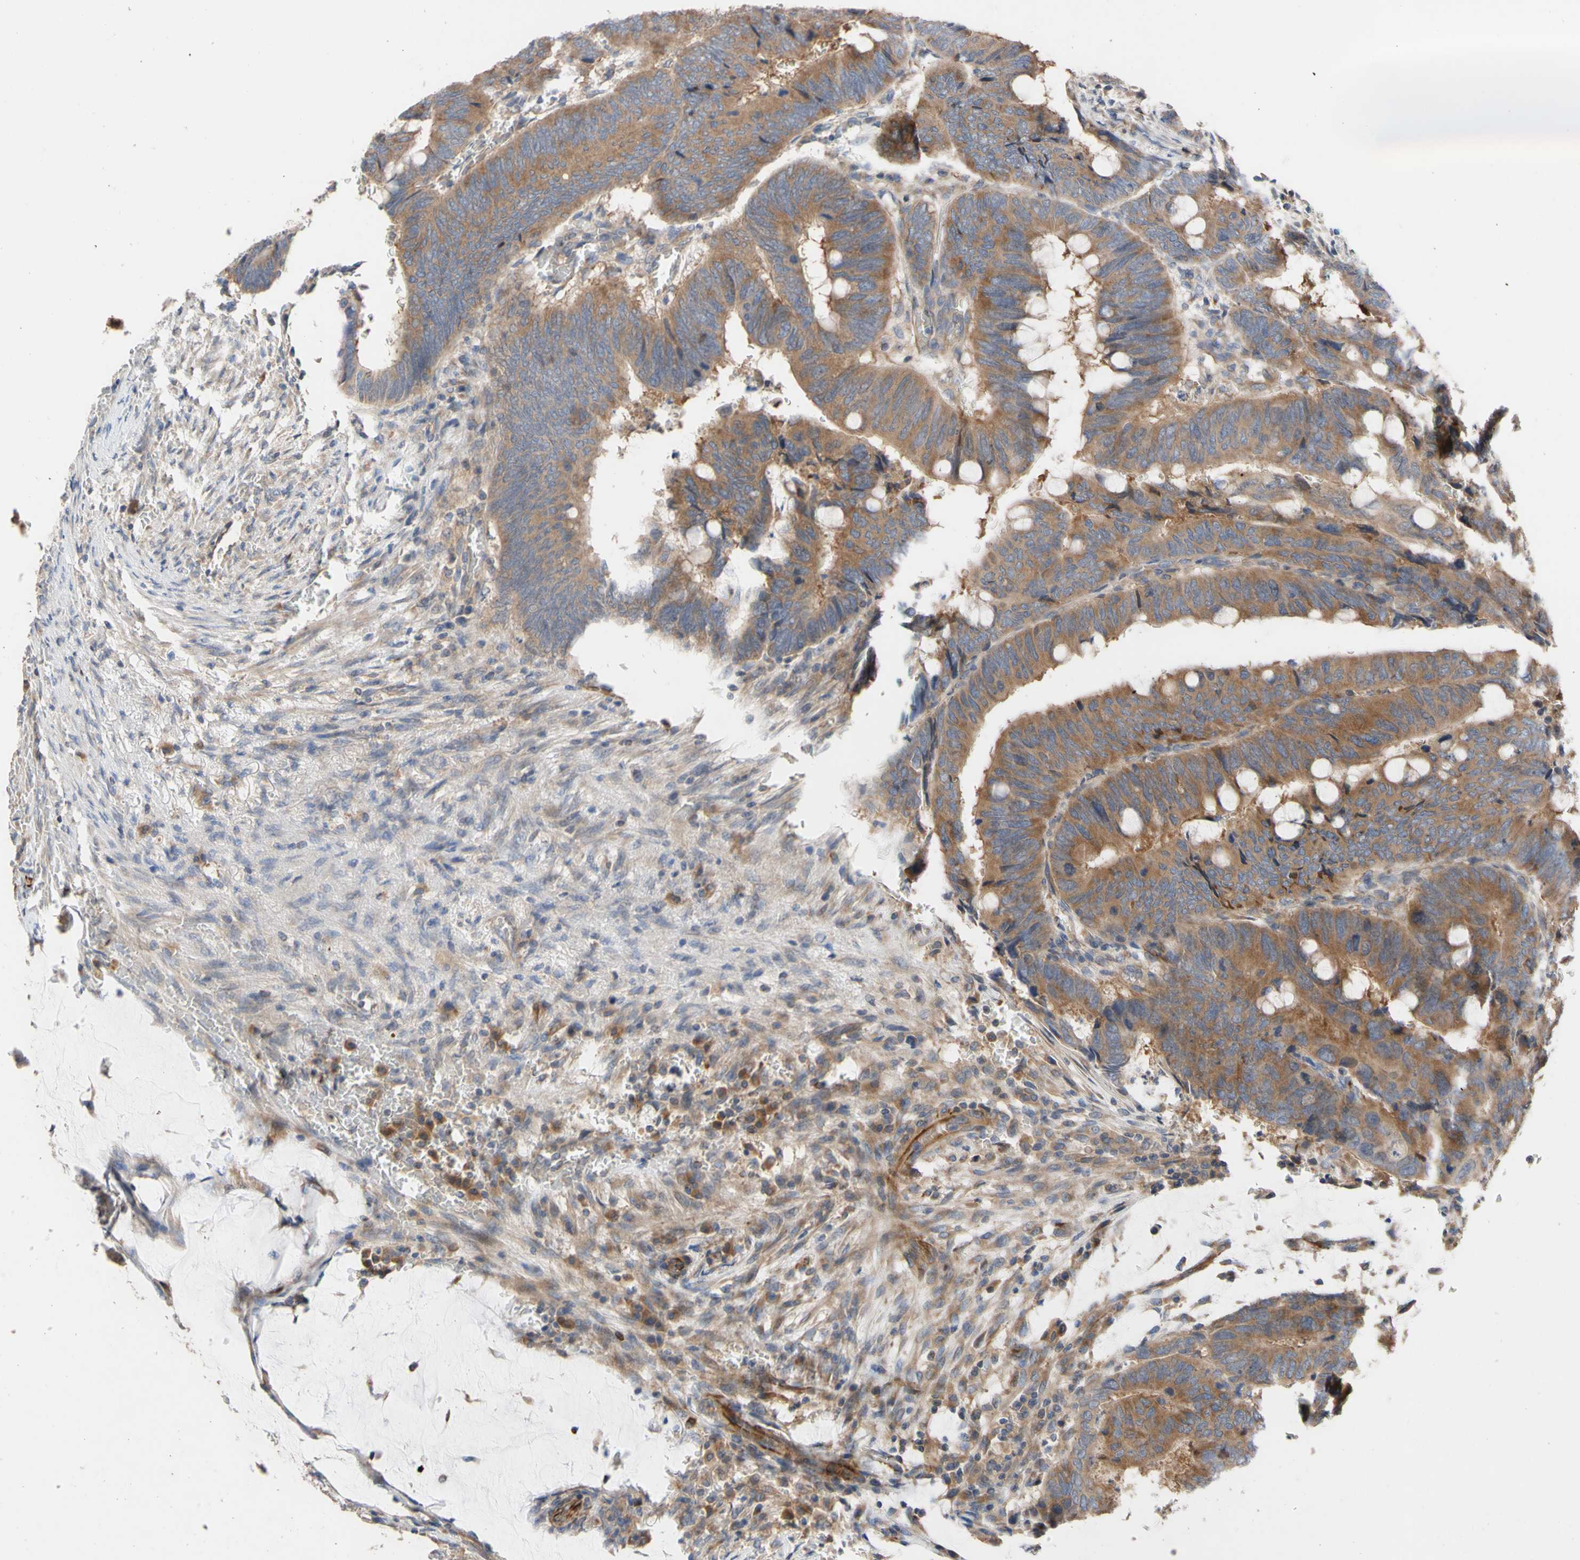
{"staining": {"intensity": "moderate", "quantity": ">75%", "location": "cytoplasmic/membranous"}, "tissue": "colorectal cancer", "cell_type": "Tumor cells", "image_type": "cancer", "snomed": [{"axis": "morphology", "description": "Normal tissue, NOS"}, {"axis": "morphology", "description": "Adenocarcinoma, NOS"}, {"axis": "topography", "description": "Rectum"}, {"axis": "topography", "description": "Peripheral nerve tissue"}], "caption": "An image showing moderate cytoplasmic/membranous expression in approximately >75% of tumor cells in adenocarcinoma (colorectal), as visualized by brown immunohistochemical staining.", "gene": "EIF2S3", "patient": {"sex": "male", "age": 92}}